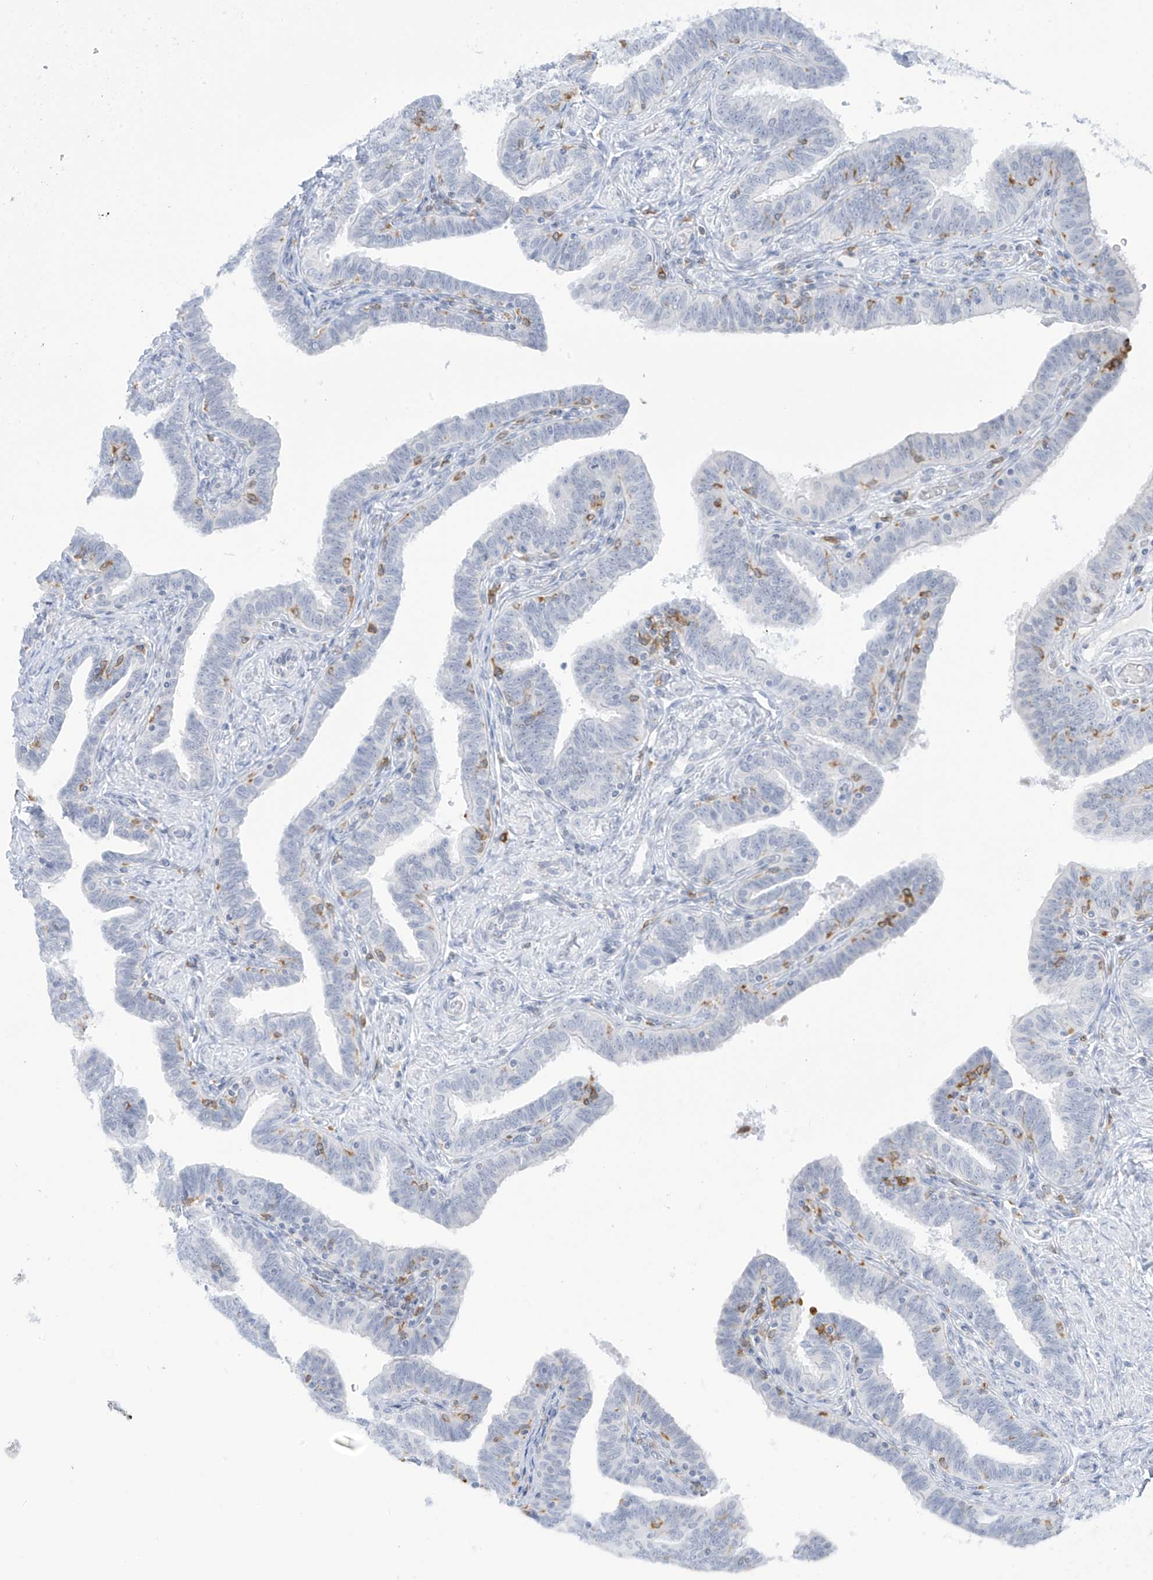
{"staining": {"intensity": "negative", "quantity": "none", "location": "none"}, "tissue": "fallopian tube", "cell_type": "Glandular cells", "image_type": "normal", "snomed": [{"axis": "morphology", "description": "Normal tissue, NOS"}, {"axis": "topography", "description": "Fallopian tube"}], "caption": "Photomicrograph shows no protein expression in glandular cells of benign fallopian tube.", "gene": "TBXAS1", "patient": {"sex": "female", "age": 39}}